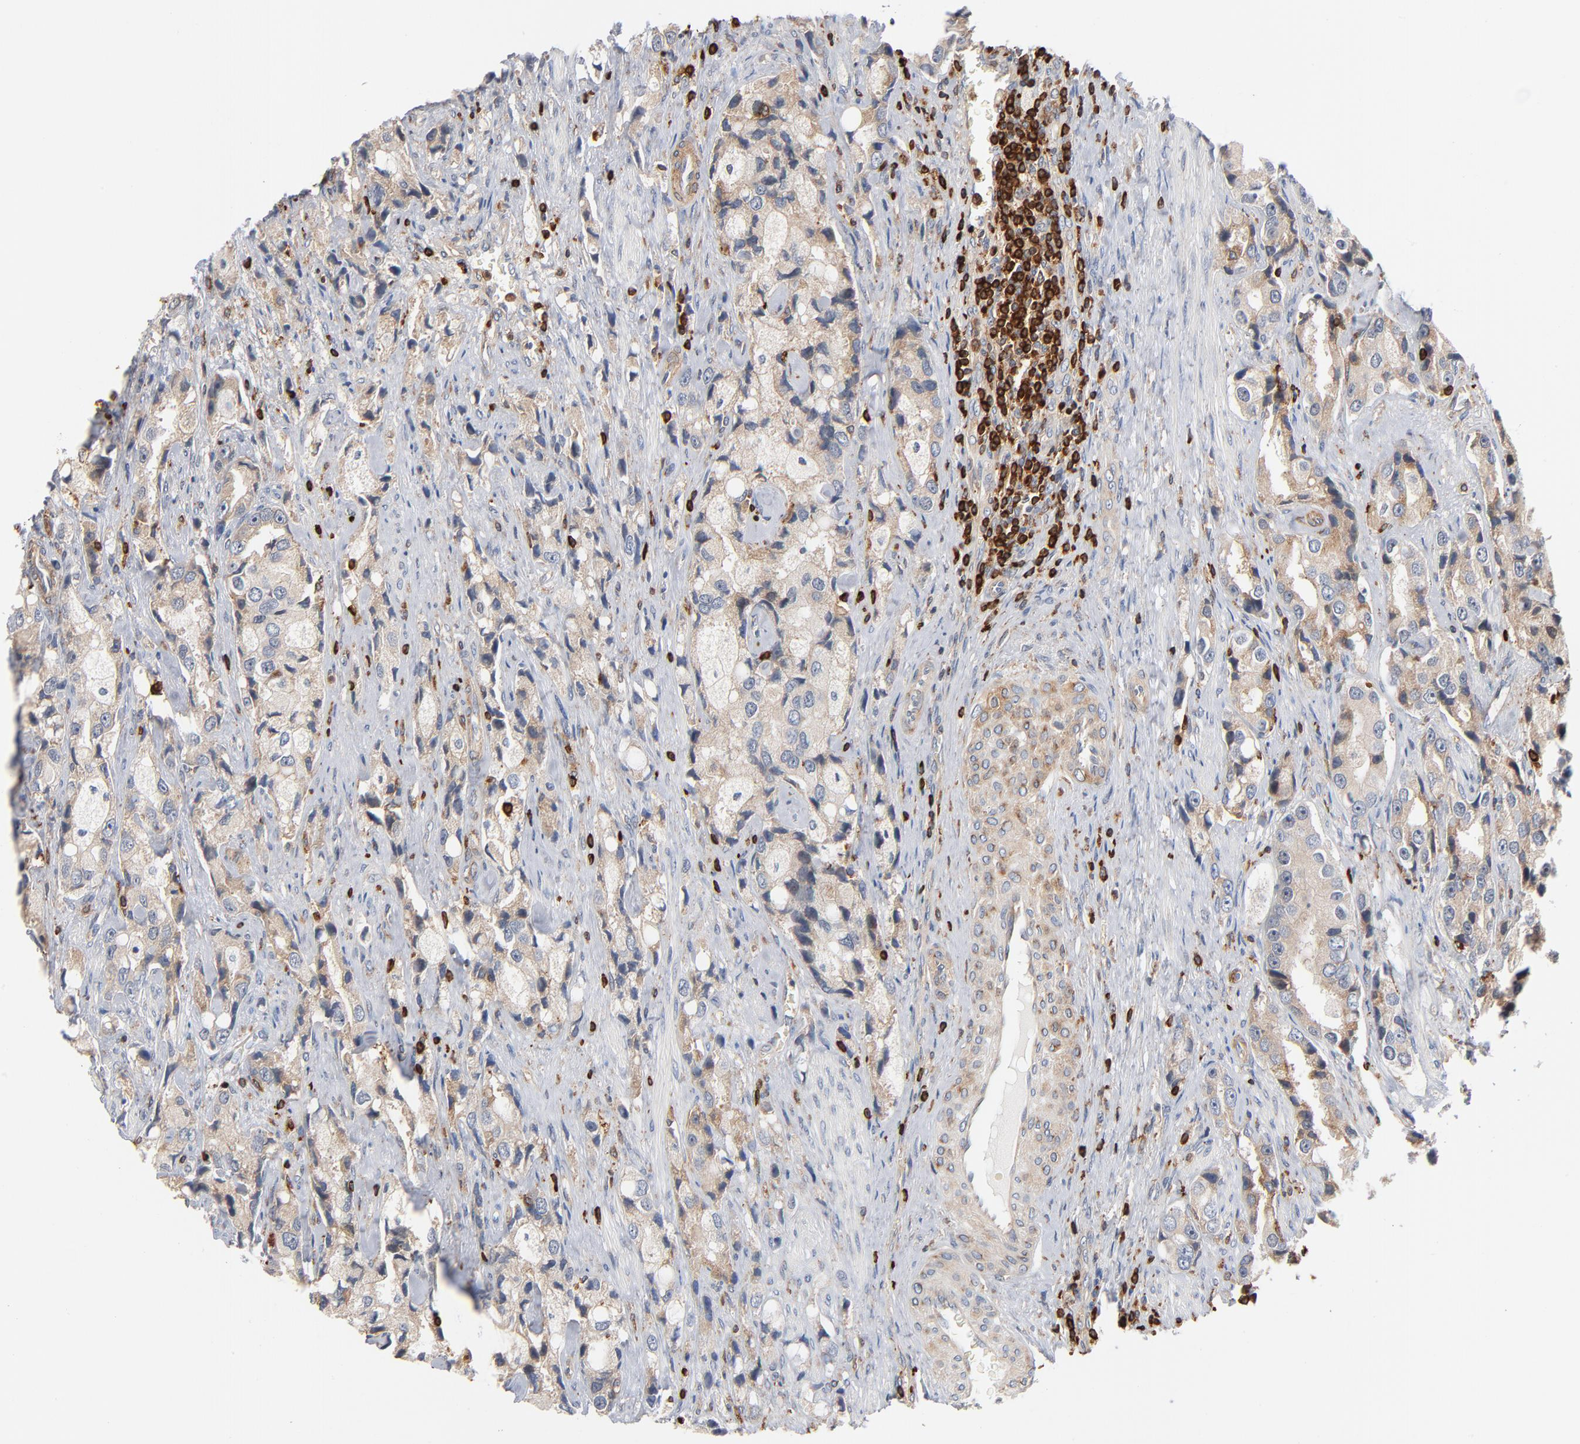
{"staining": {"intensity": "weak", "quantity": ">75%", "location": "cytoplasmic/membranous"}, "tissue": "prostate cancer", "cell_type": "Tumor cells", "image_type": "cancer", "snomed": [{"axis": "morphology", "description": "Adenocarcinoma, High grade"}, {"axis": "topography", "description": "Prostate"}], "caption": "Tumor cells reveal low levels of weak cytoplasmic/membranous staining in about >75% of cells in human prostate cancer (high-grade adenocarcinoma). The staining was performed using DAB (3,3'-diaminobenzidine) to visualize the protein expression in brown, while the nuclei were stained in blue with hematoxylin (Magnification: 20x).", "gene": "SH3KBP1", "patient": {"sex": "male", "age": 63}}